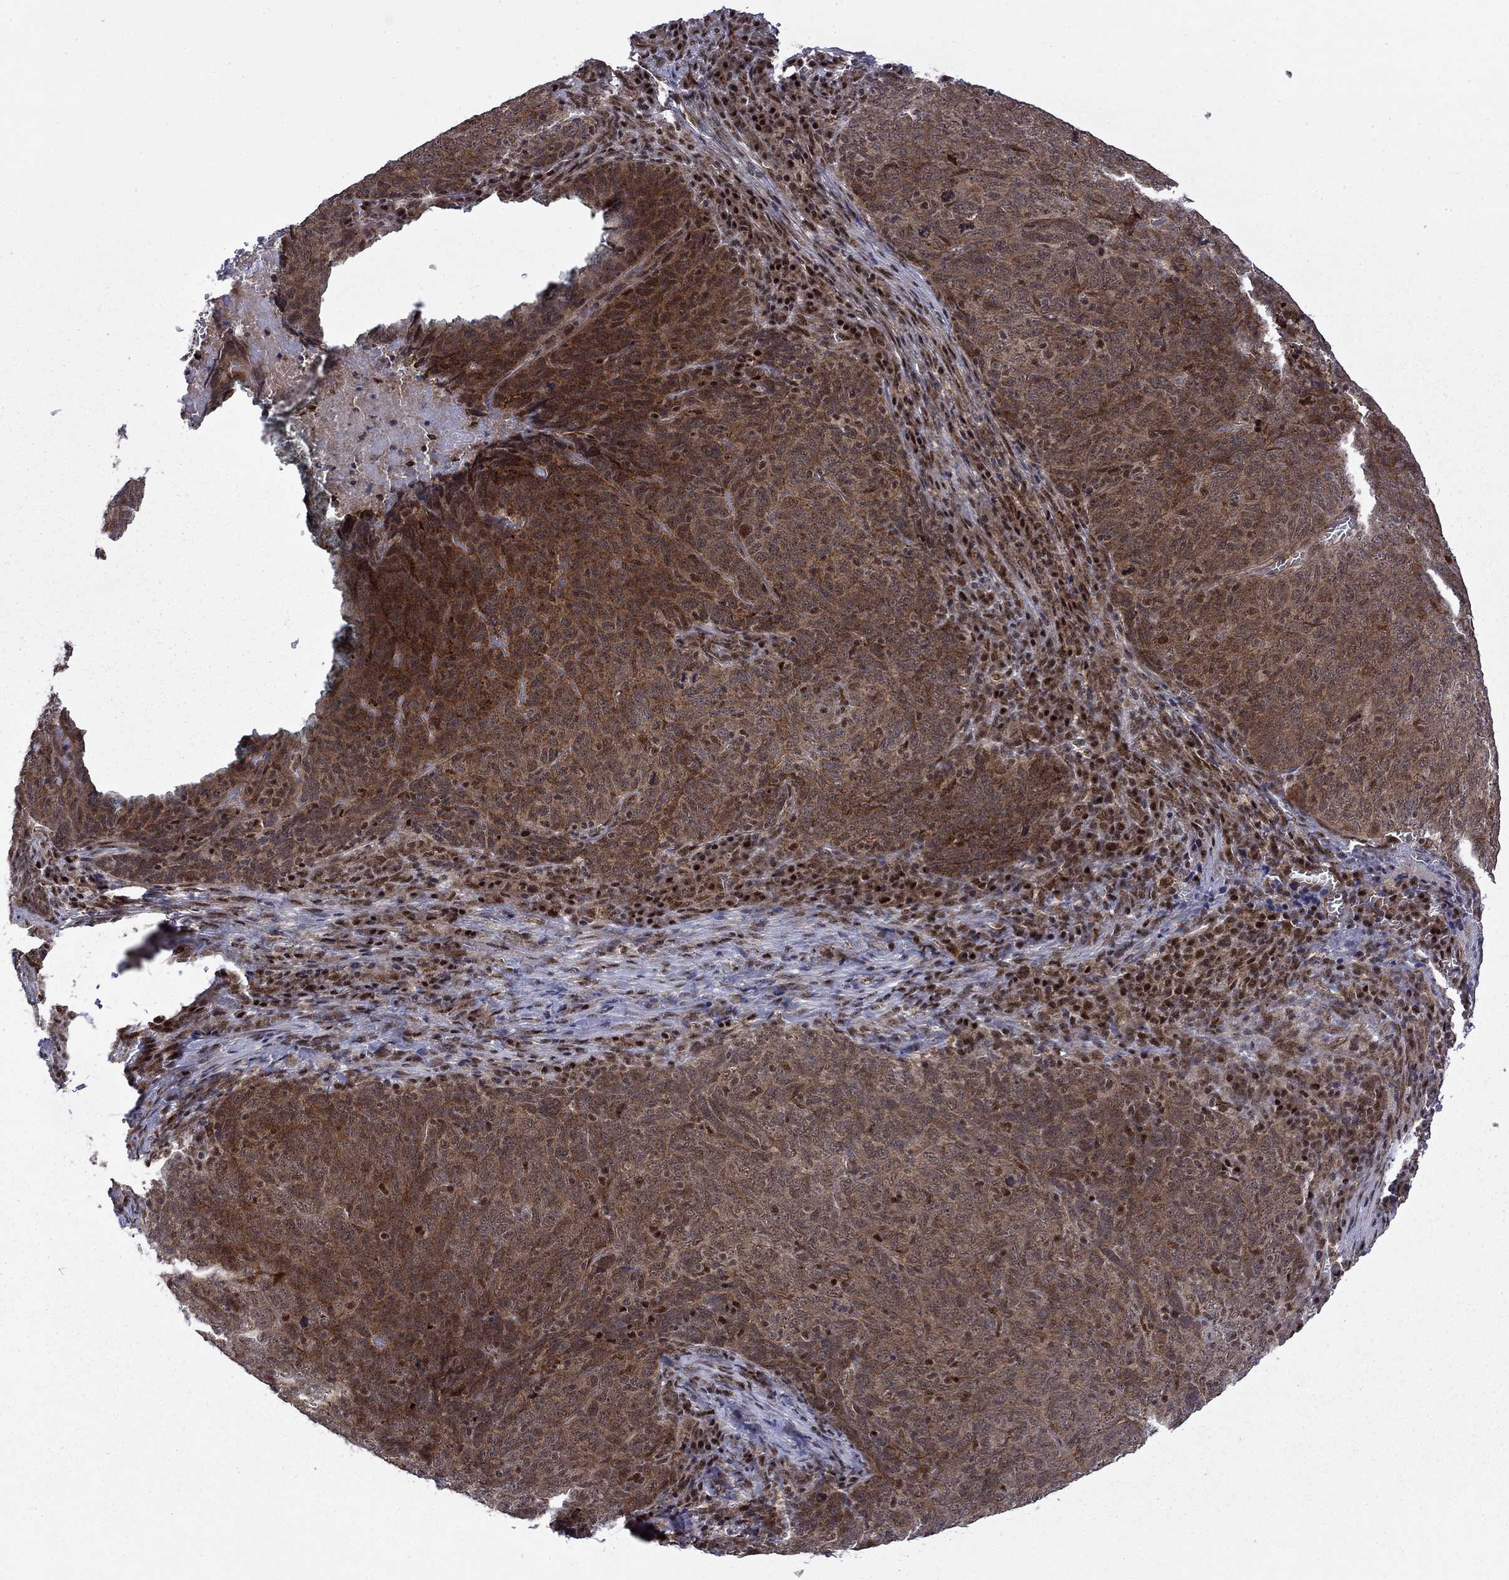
{"staining": {"intensity": "moderate", "quantity": ">75%", "location": "cytoplasmic/membranous"}, "tissue": "skin cancer", "cell_type": "Tumor cells", "image_type": "cancer", "snomed": [{"axis": "morphology", "description": "Squamous cell carcinoma, NOS"}, {"axis": "topography", "description": "Skin"}, {"axis": "topography", "description": "Anal"}], "caption": "Human skin cancer (squamous cell carcinoma) stained with a protein marker displays moderate staining in tumor cells.", "gene": "KPNA3", "patient": {"sex": "female", "age": 51}}